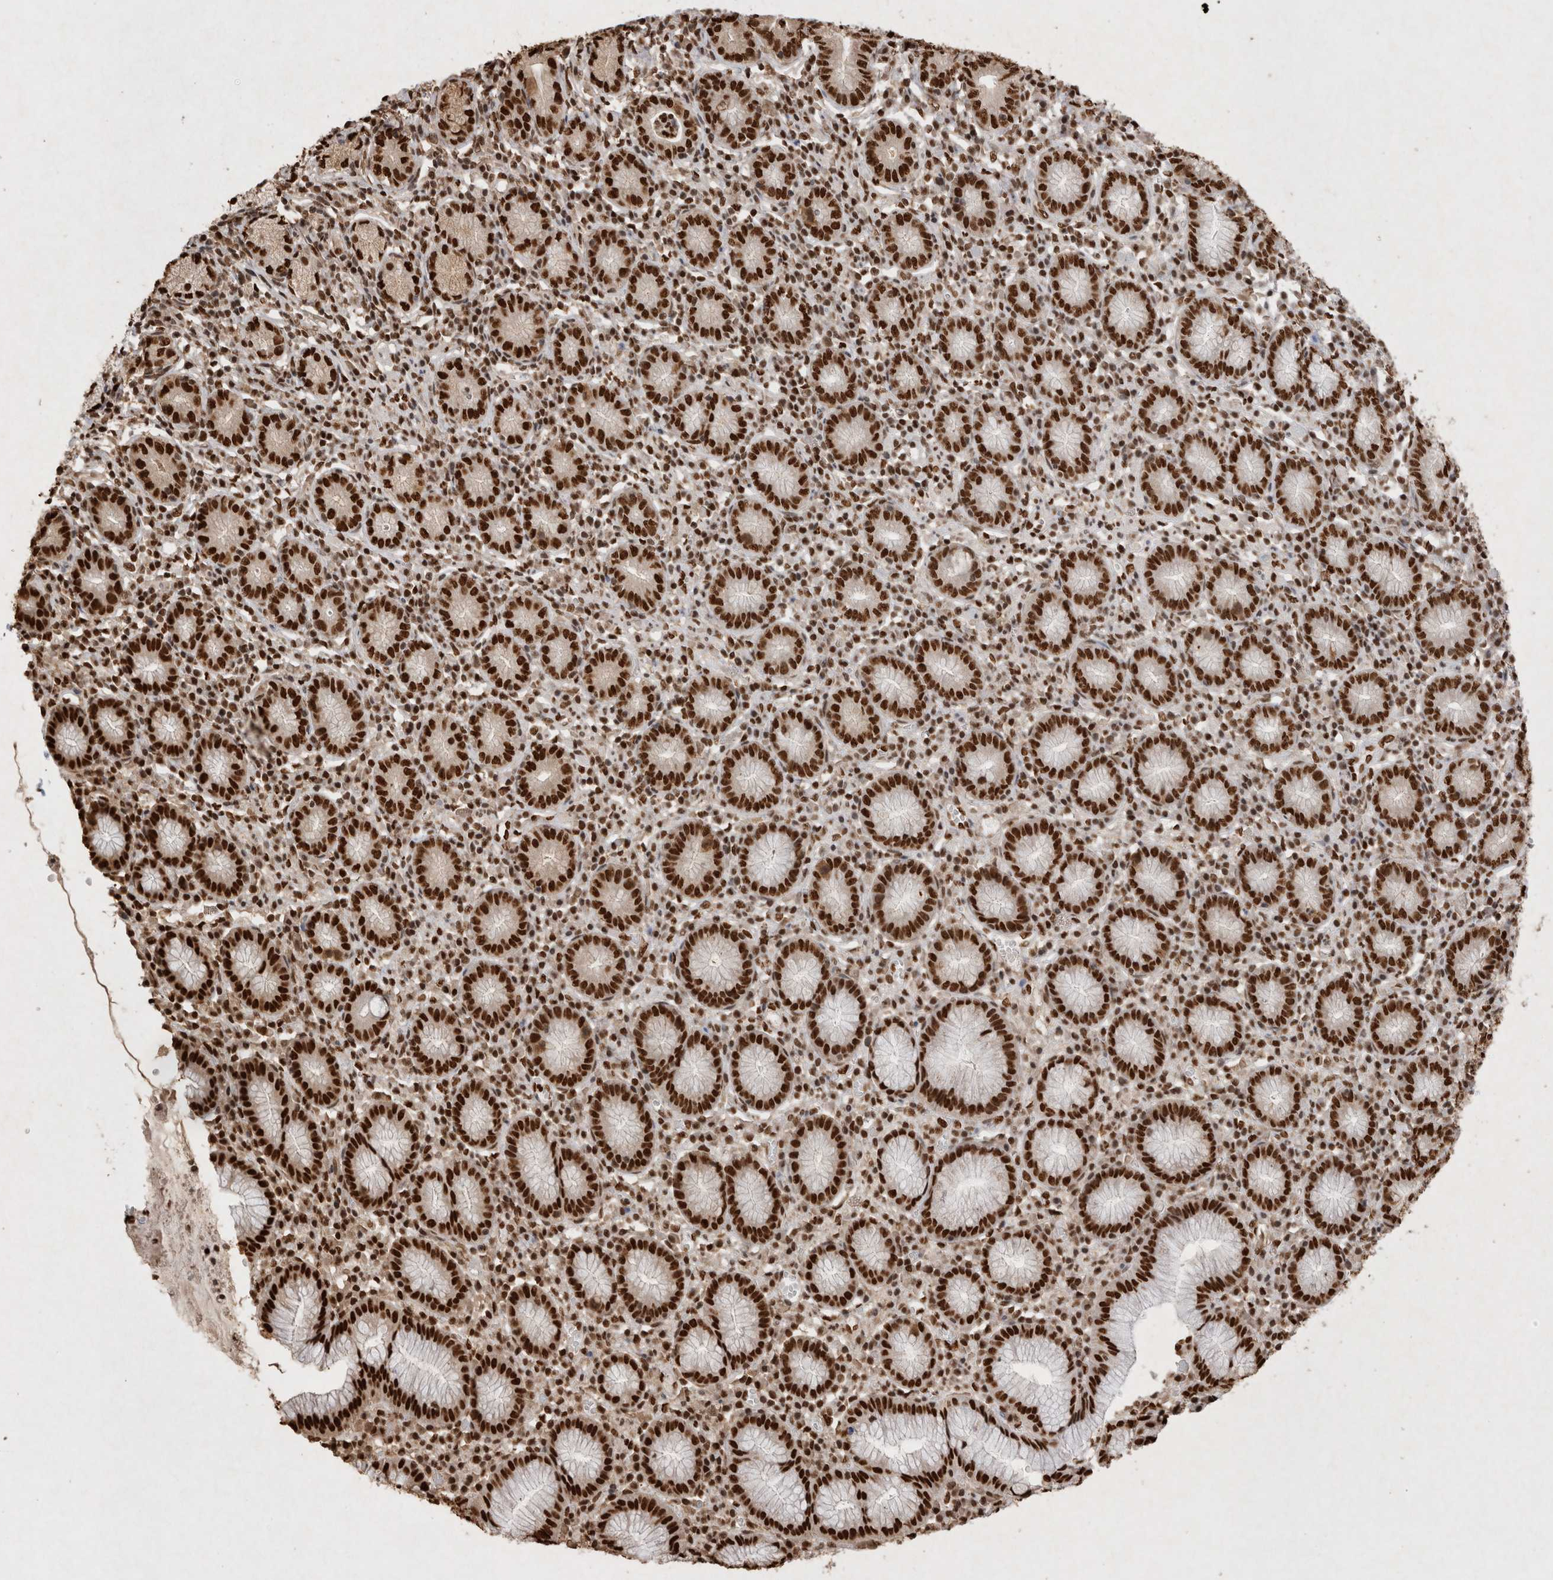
{"staining": {"intensity": "strong", "quantity": ">75%", "location": "nuclear"}, "tissue": "stomach", "cell_type": "Glandular cells", "image_type": "normal", "snomed": [{"axis": "morphology", "description": "Normal tissue, NOS"}, {"axis": "topography", "description": "Stomach"}], "caption": "IHC of unremarkable human stomach shows high levels of strong nuclear expression in about >75% of glandular cells. The protein of interest is stained brown, and the nuclei are stained in blue (DAB (3,3'-diaminobenzidine) IHC with brightfield microscopy, high magnification).", "gene": "HDGF", "patient": {"sex": "male", "age": 55}}